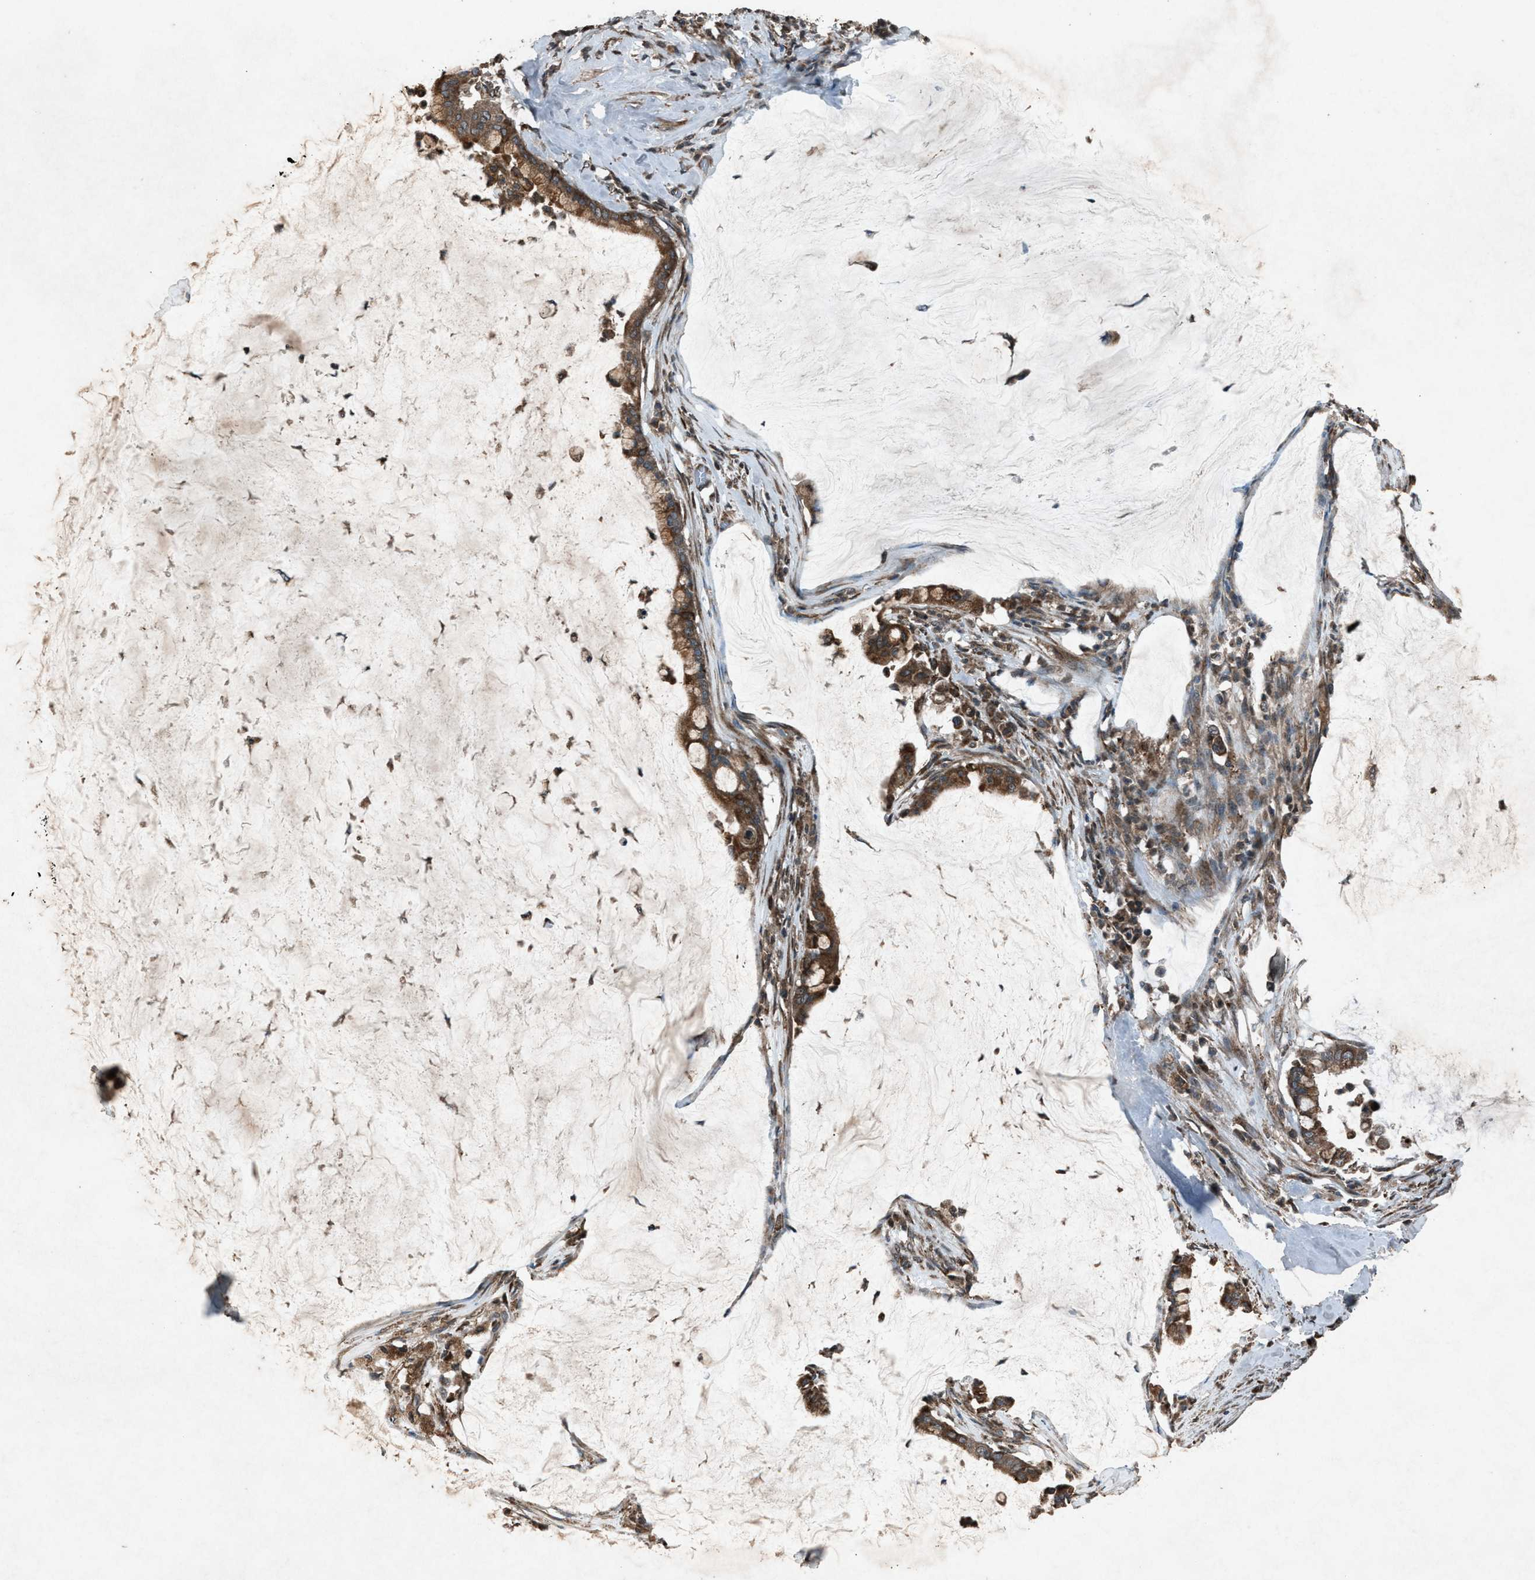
{"staining": {"intensity": "moderate", "quantity": ">75%", "location": "cytoplasmic/membranous"}, "tissue": "pancreatic cancer", "cell_type": "Tumor cells", "image_type": "cancer", "snomed": [{"axis": "morphology", "description": "Adenocarcinoma, NOS"}, {"axis": "topography", "description": "Pancreas"}], "caption": "Pancreatic adenocarcinoma stained for a protein displays moderate cytoplasmic/membranous positivity in tumor cells.", "gene": "CALR", "patient": {"sex": "male", "age": 41}}